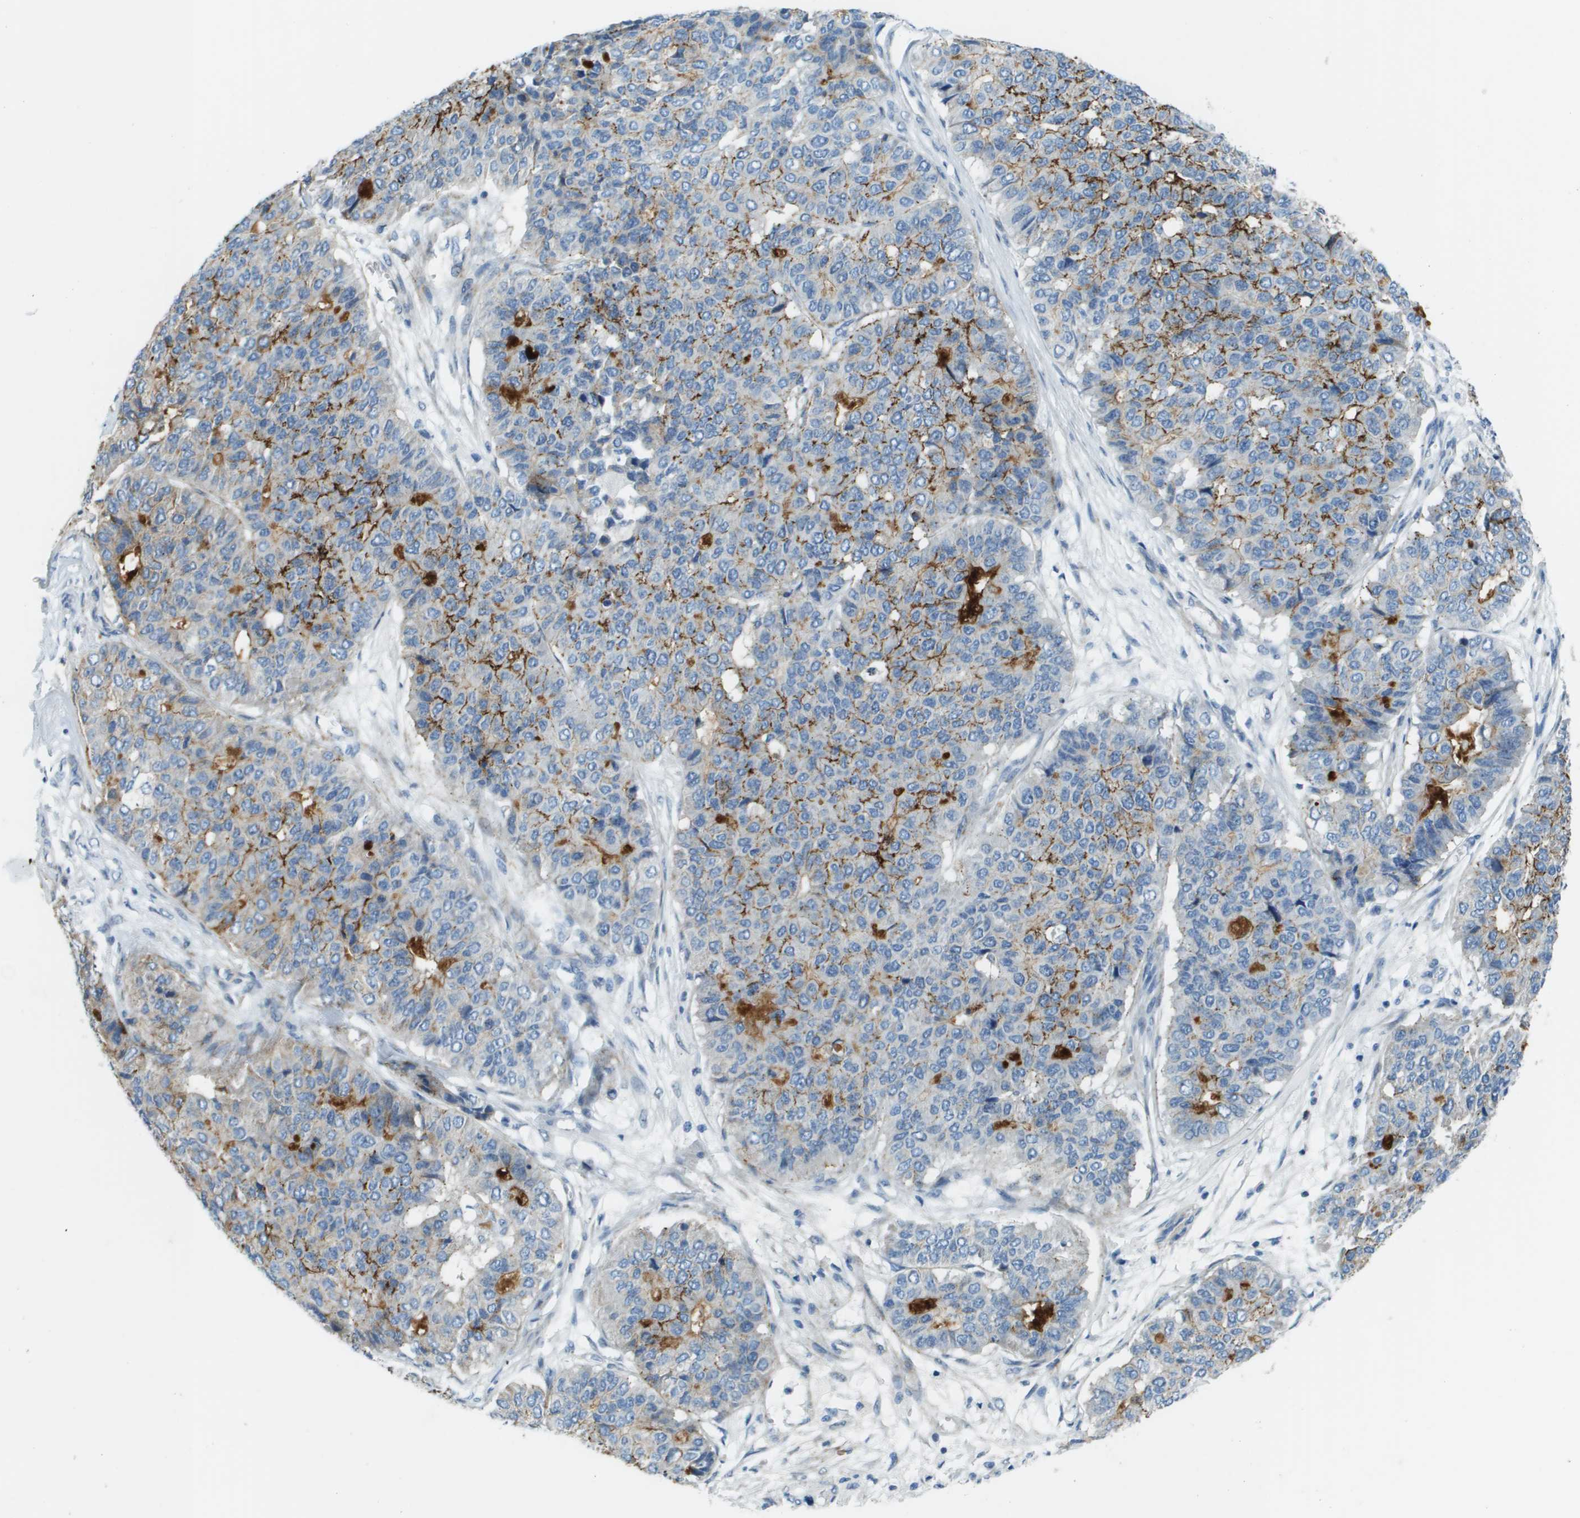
{"staining": {"intensity": "moderate", "quantity": "25%-75%", "location": "cytoplasmic/membranous"}, "tissue": "pancreatic cancer", "cell_type": "Tumor cells", "image_type": "cancer", "snomed": [{"axis": "morphology", "description": "Adenocarcinoma, NOS"}, {"axis": "topography", "description": "Pancreas"}], "caption": "Adenocarcinoma (pancreatic) tissue displays moderate cytoplasmic/membranous expression in approximately 25%-75% of tumor cells, visualized by immunohistochemistry.", "gene": "SDC1", "patient": {"sex": "male", "age": 50}}